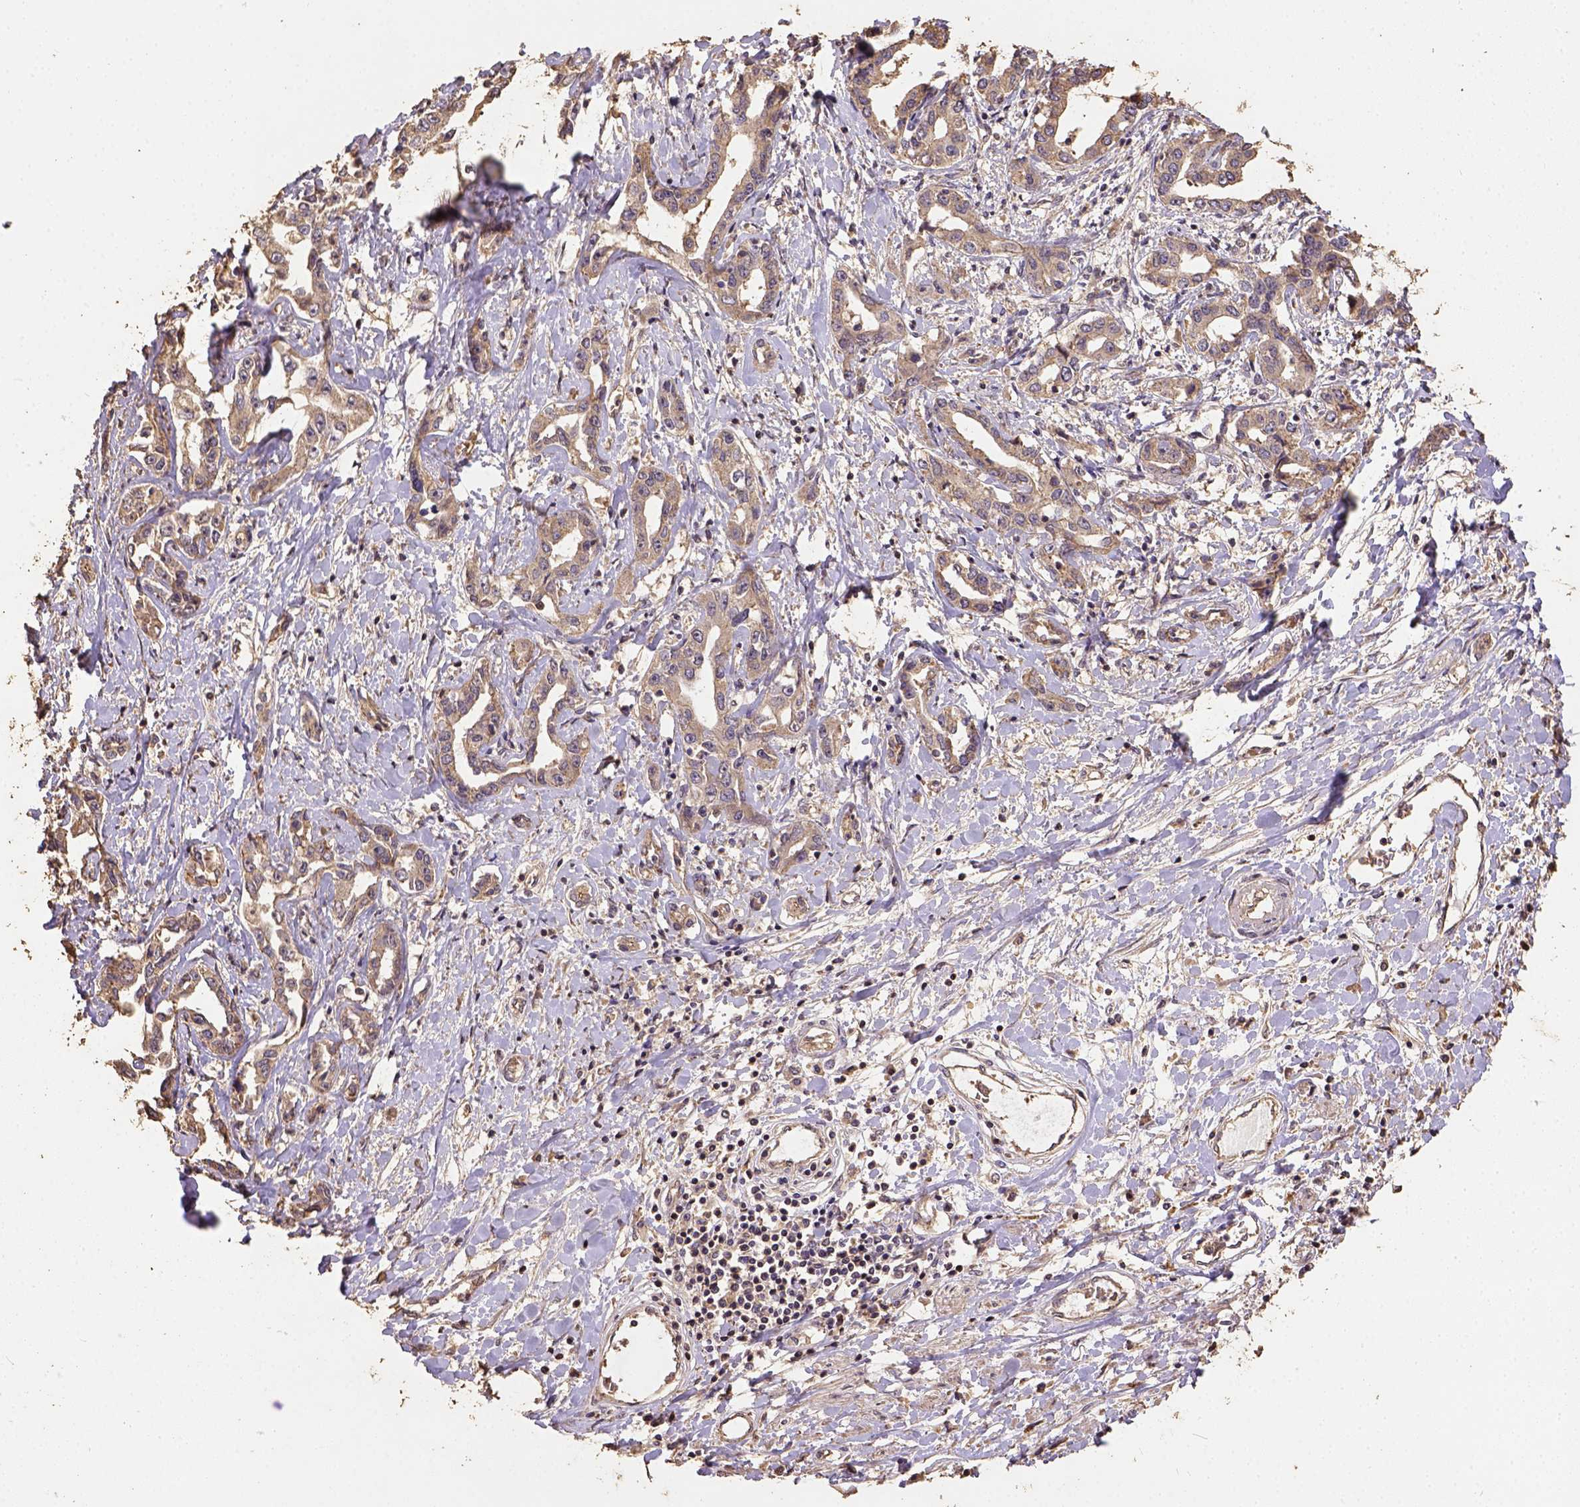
{"staining": {"intensity": "weak", "quantity": ">75%", "location": "cytoplasmic/membranous"}, "tissue": "liver cancer", "cell_type": "Tumor cells", "image_type": "cancer", "snomed": [{"axis": "morphology", "description": "Cholangiocarcinoma"}, {"axis": "topography", "description": "Liver"}], "caption": "Brown immunohistochemical staining in human cholangiocarcinoma (liver) displays weak cytoplasmic/membranous positivity in approximately >75% of tumor cells.", "gene": "ATP1B3", "patient": {"sex": "male", "age": 59}}